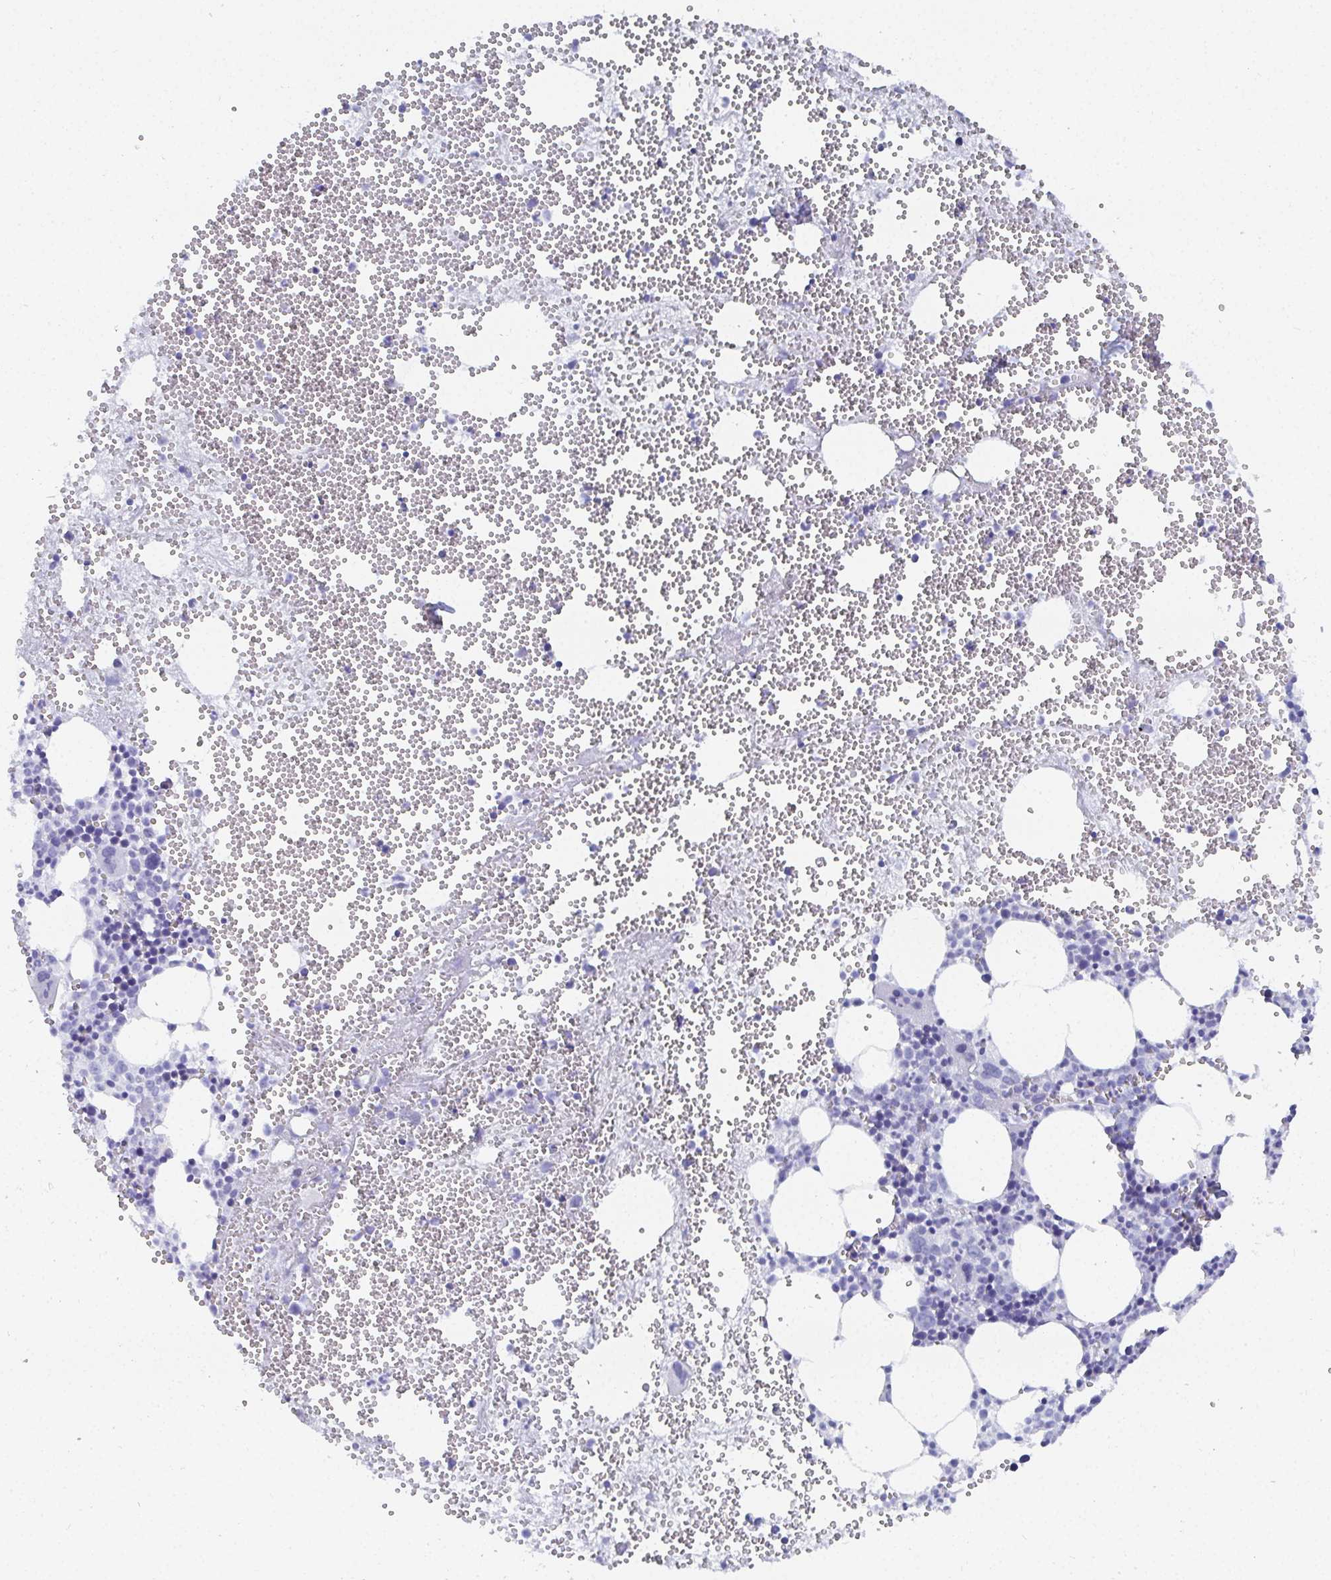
{"staining": {"intensity": "strong", "quantity": "<25%", "location": "cytoplasmic/membranous"}, "tissue": "bone marrow", "cell_type": "Hematopoietic cells", "image_type": "normal", "snomed": [{"axis": "morphology", "description": "Normal tissue, NOS"}, {"axis": "topography", "description": "Bone marrow"}], "caption": "Immunohistochemistry (DAB (3,3'-diaminobenzidine)) staining of normal human bone marrow shows strong cytoplasmic/membranous protein positivity in about <25% of hematopoietic cells.", "gene": "GRIA1", "patient": {"sex": "female", "age": 57}}